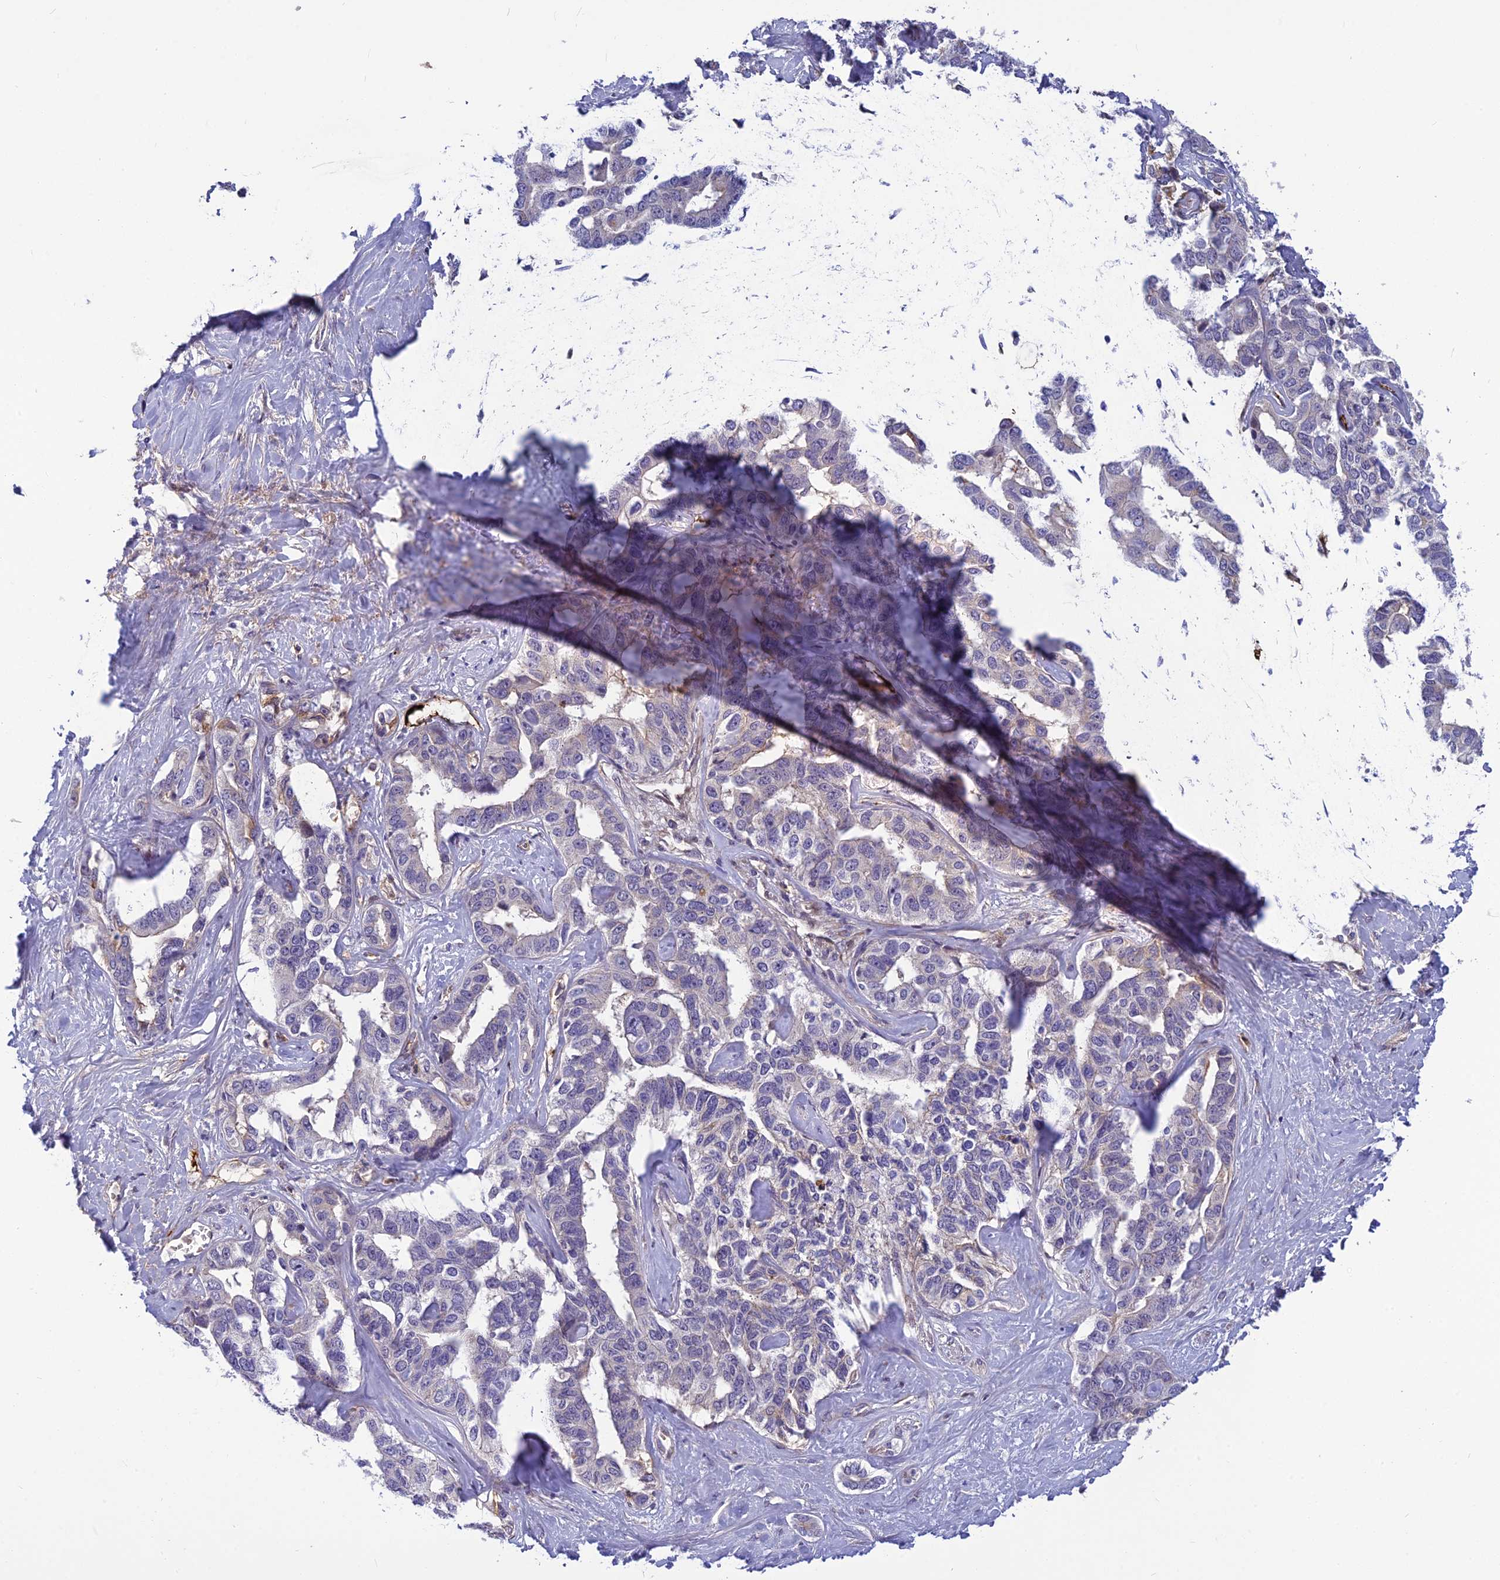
{"staining": {"intensity": "weak", "quantity": "<25%", "location": "cytoplasmic/membranous"}, "tissue": "liver cancer", "cell_type": "Tumor cells", "image_type": "cancer", "snomed": [{"axis": "morphology", "description": "Cholangiocarcinoma"}, {"axis": "topography", "description": "Liver"}], "caption": "This image is of liver cancer stained with immunohistochemistry to label a protein in brown with the nuclei are counter-stained blue. There is no expression in tumor cells.", "gene": "CLEC11A", "patient": {"sex": "male", "age": 59}}